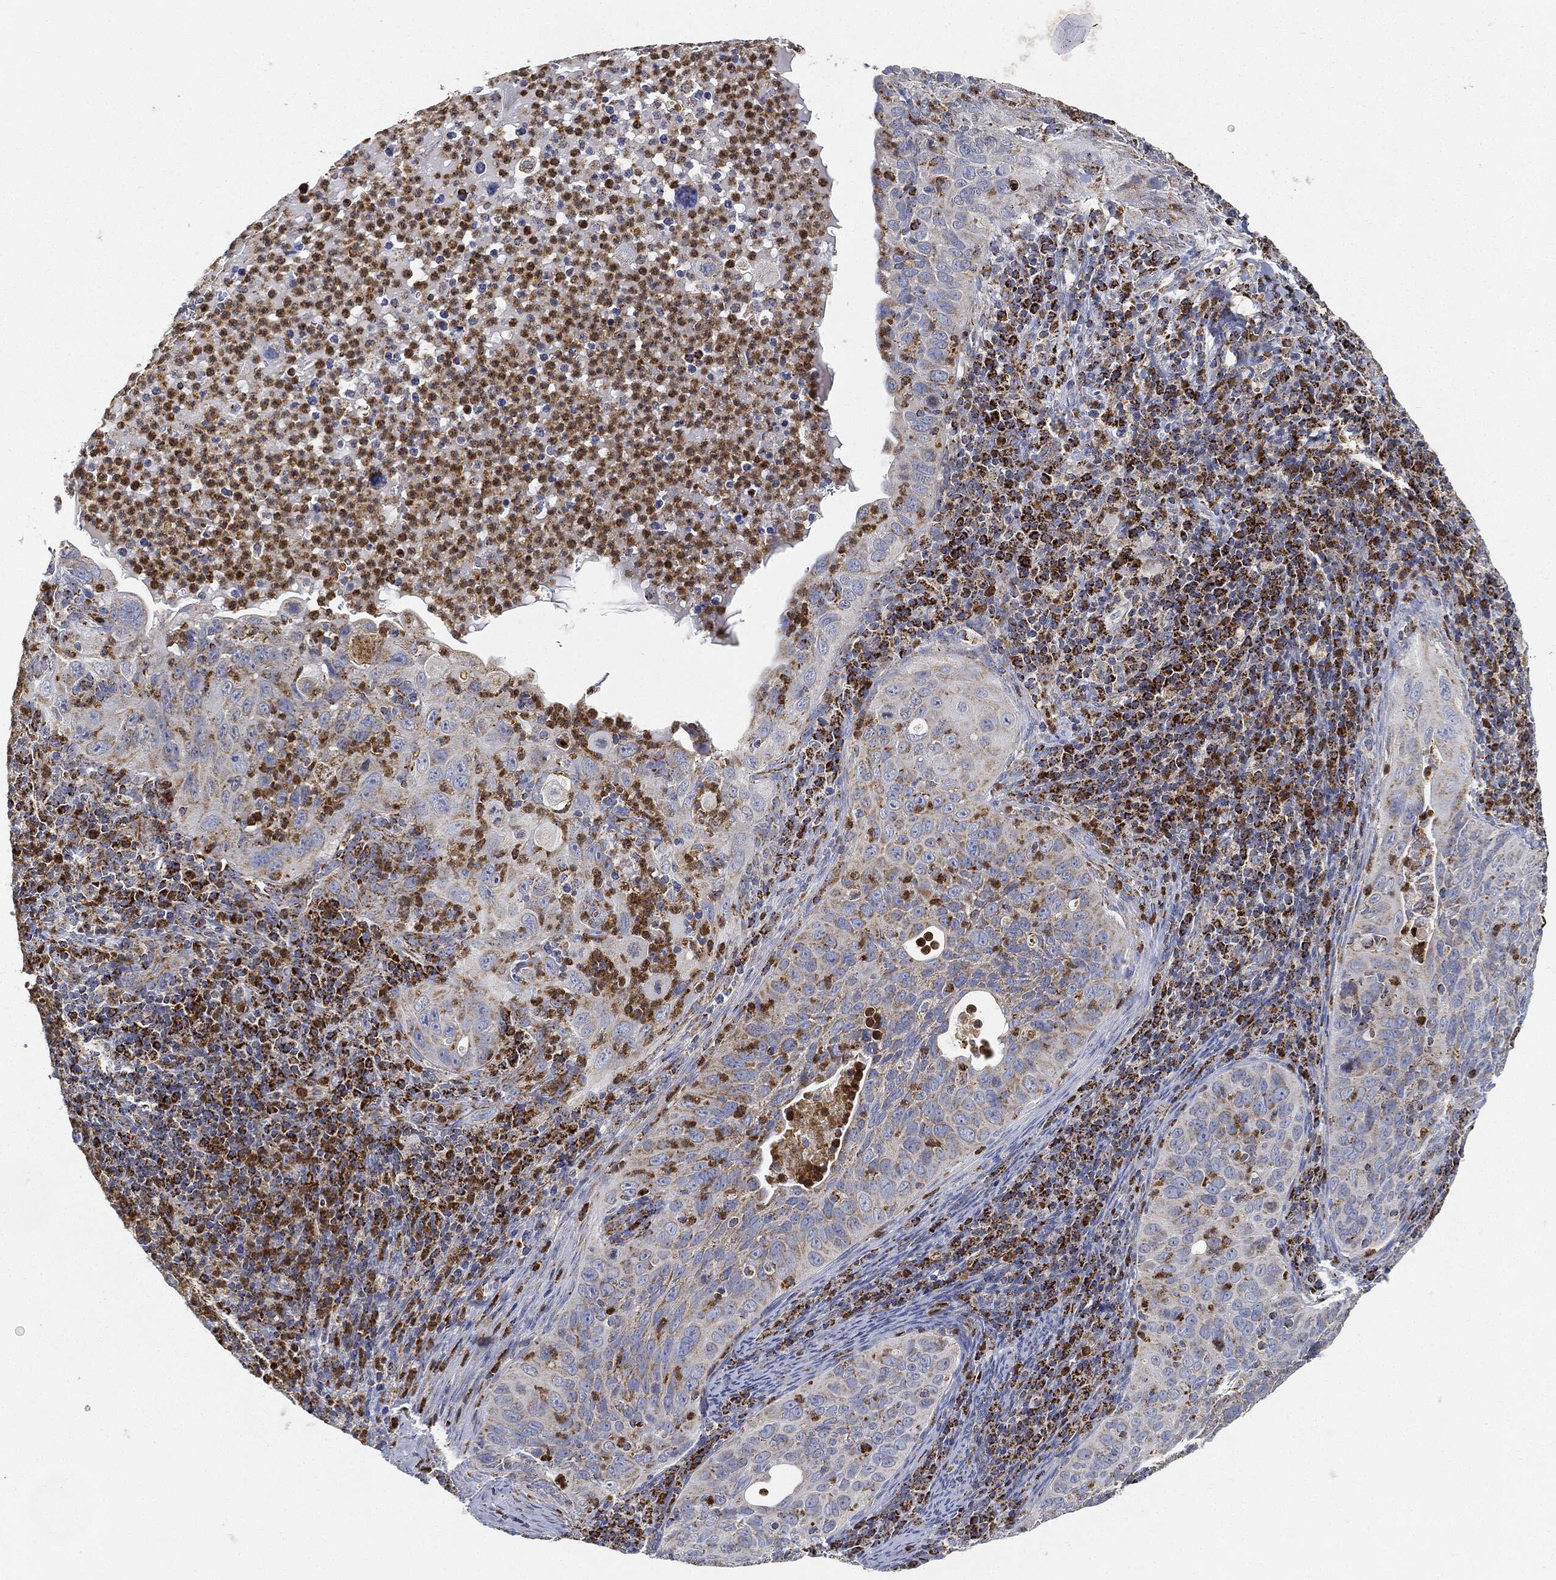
{"staining": {"intensity": "moderate", "quantity": "25%-75%", "location": "cytoplasmic/membranous"}, "tissue": "cervical cancer", "cell_type": "Tumor cells", "image_type": "cancer", "snomed": [{"axis": "morphology", "description": "Squamous cell carcinoma, NOS"}, {"axis": "topography", "description": "Cervix"}], "caption": "This is a micrograph of immunohistochemistry staining of cervical squamous cell carcinoma, which shows moderate staining in the cytoplasmic/membranous of tumor cells.", "gene": "CAPN15", "patient": {"sex": "female", "age": 26}}